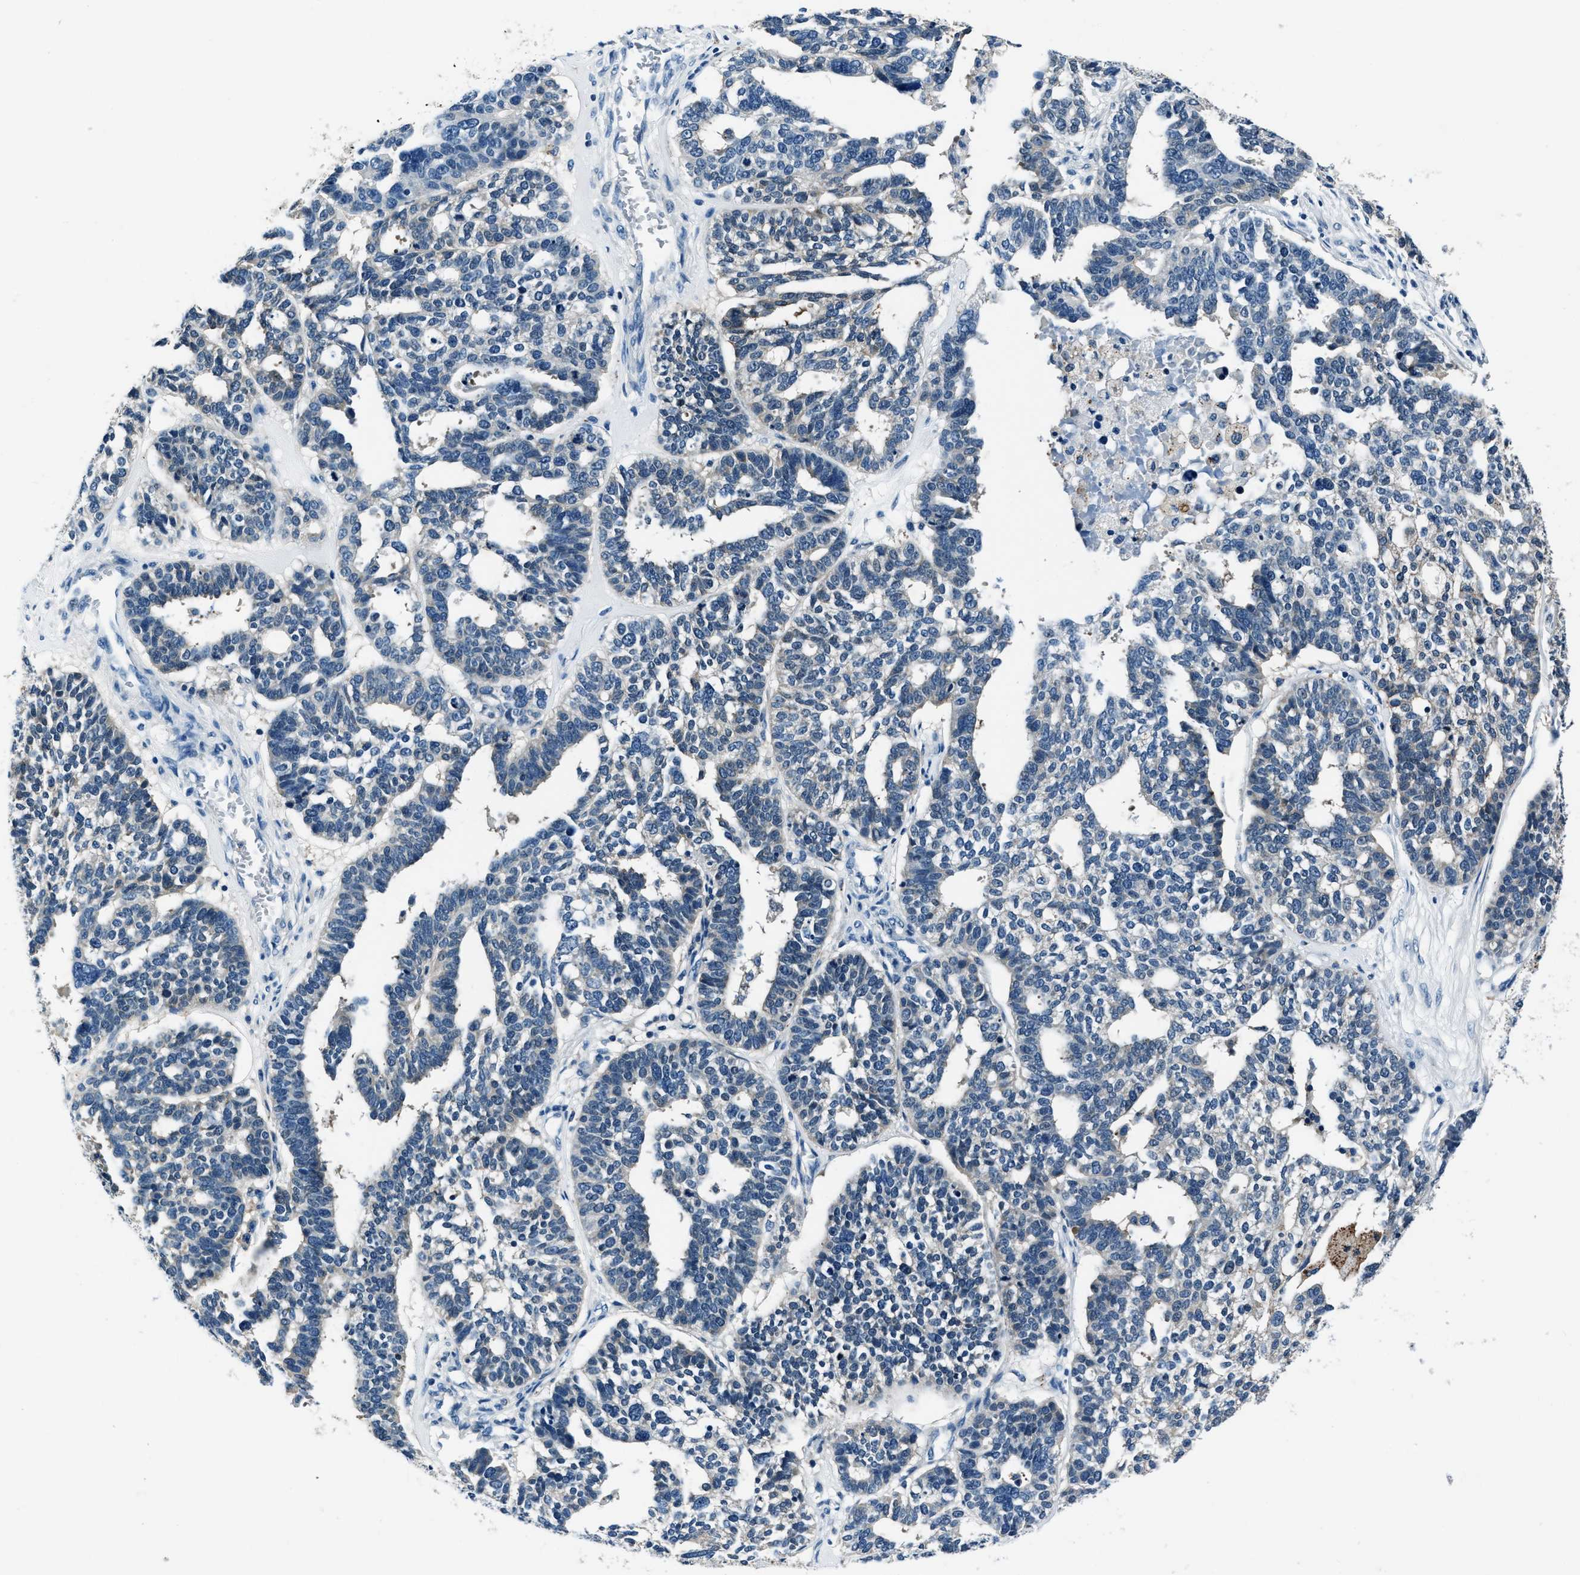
{"staining": {"intensity": "negative", "quantity": "none", "location": "none"}, "tissue": "ovarian cancer", "cell_type": "Tumor cells", "image_type": "cancer", "snomed": [{"axis": "morphology", "description": "Cystadenocarcinoma, serous, NOS"}, {"axis": "topography", "description": "Ovary"}], "caption": "Immunohistochemistry (IHC) photomicrograph of human ovarian cancer (serous cystadenocarcinoma) stained for a protein (brown), which exhibits no staining in tumor cells.", "gene": "PTPDC1", "patient": {"sex": "female", "age": 59}}